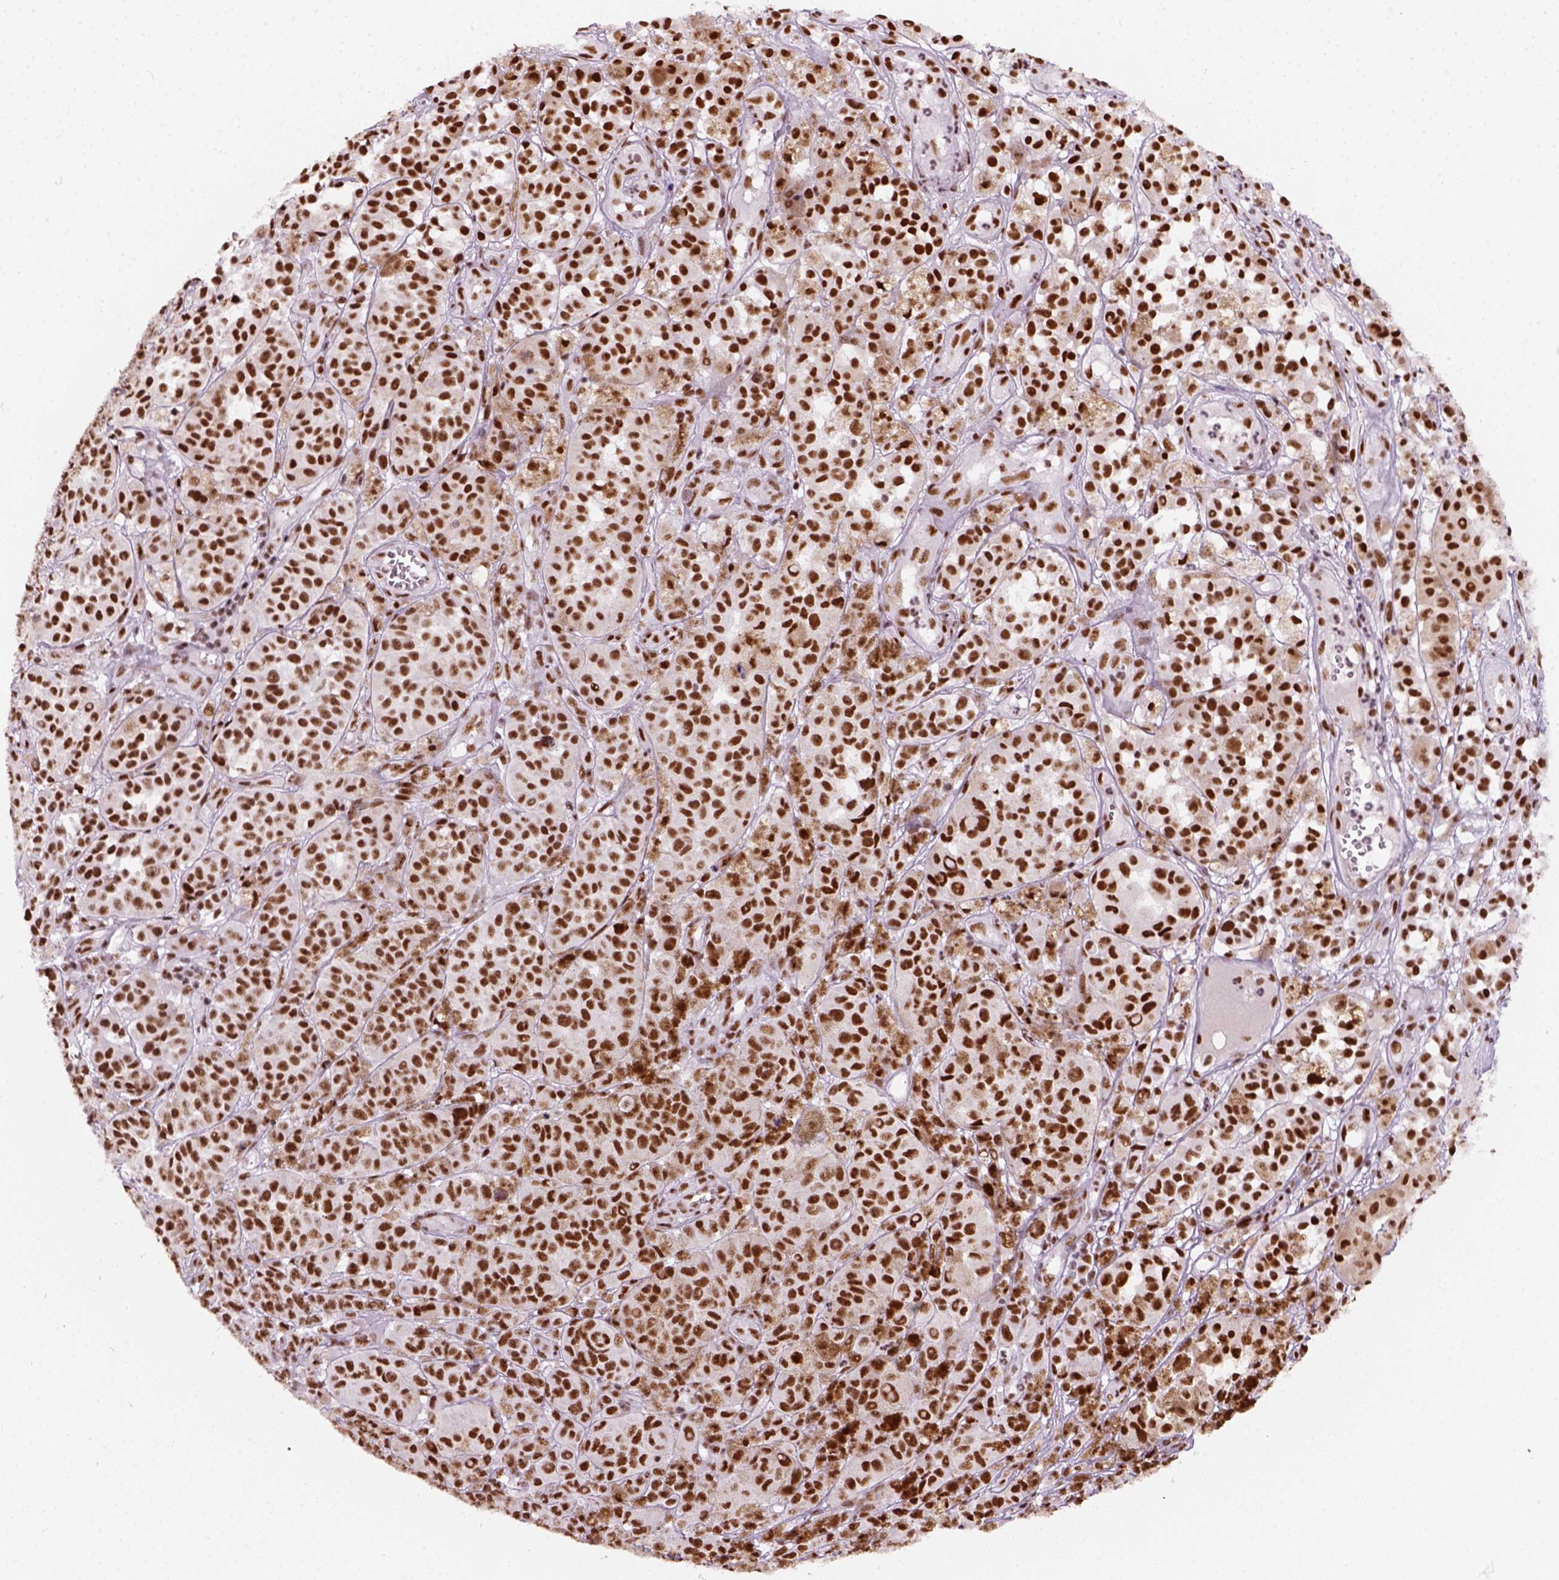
{"staining": {"intensity": "strong", "quantity": ">75%", "location": "nuclear"}, "tissue": "melanoma", "cell_type": "Tumor cells", "image_type": "cancer", "snomed": [{"axis": "morphology", "description": "Malignant melanoma, NOS"}, {"axis": "topography", "description": "Skin"}], "caption": "Malignant melanoma stained with DAB (3,3'-diaminobenzidine) IHC shows high levels of strong nuclear expression in about >75% of tumor cells.", "gene": "GTF2F1", "patient": {"sex": "female", "age": 58}}